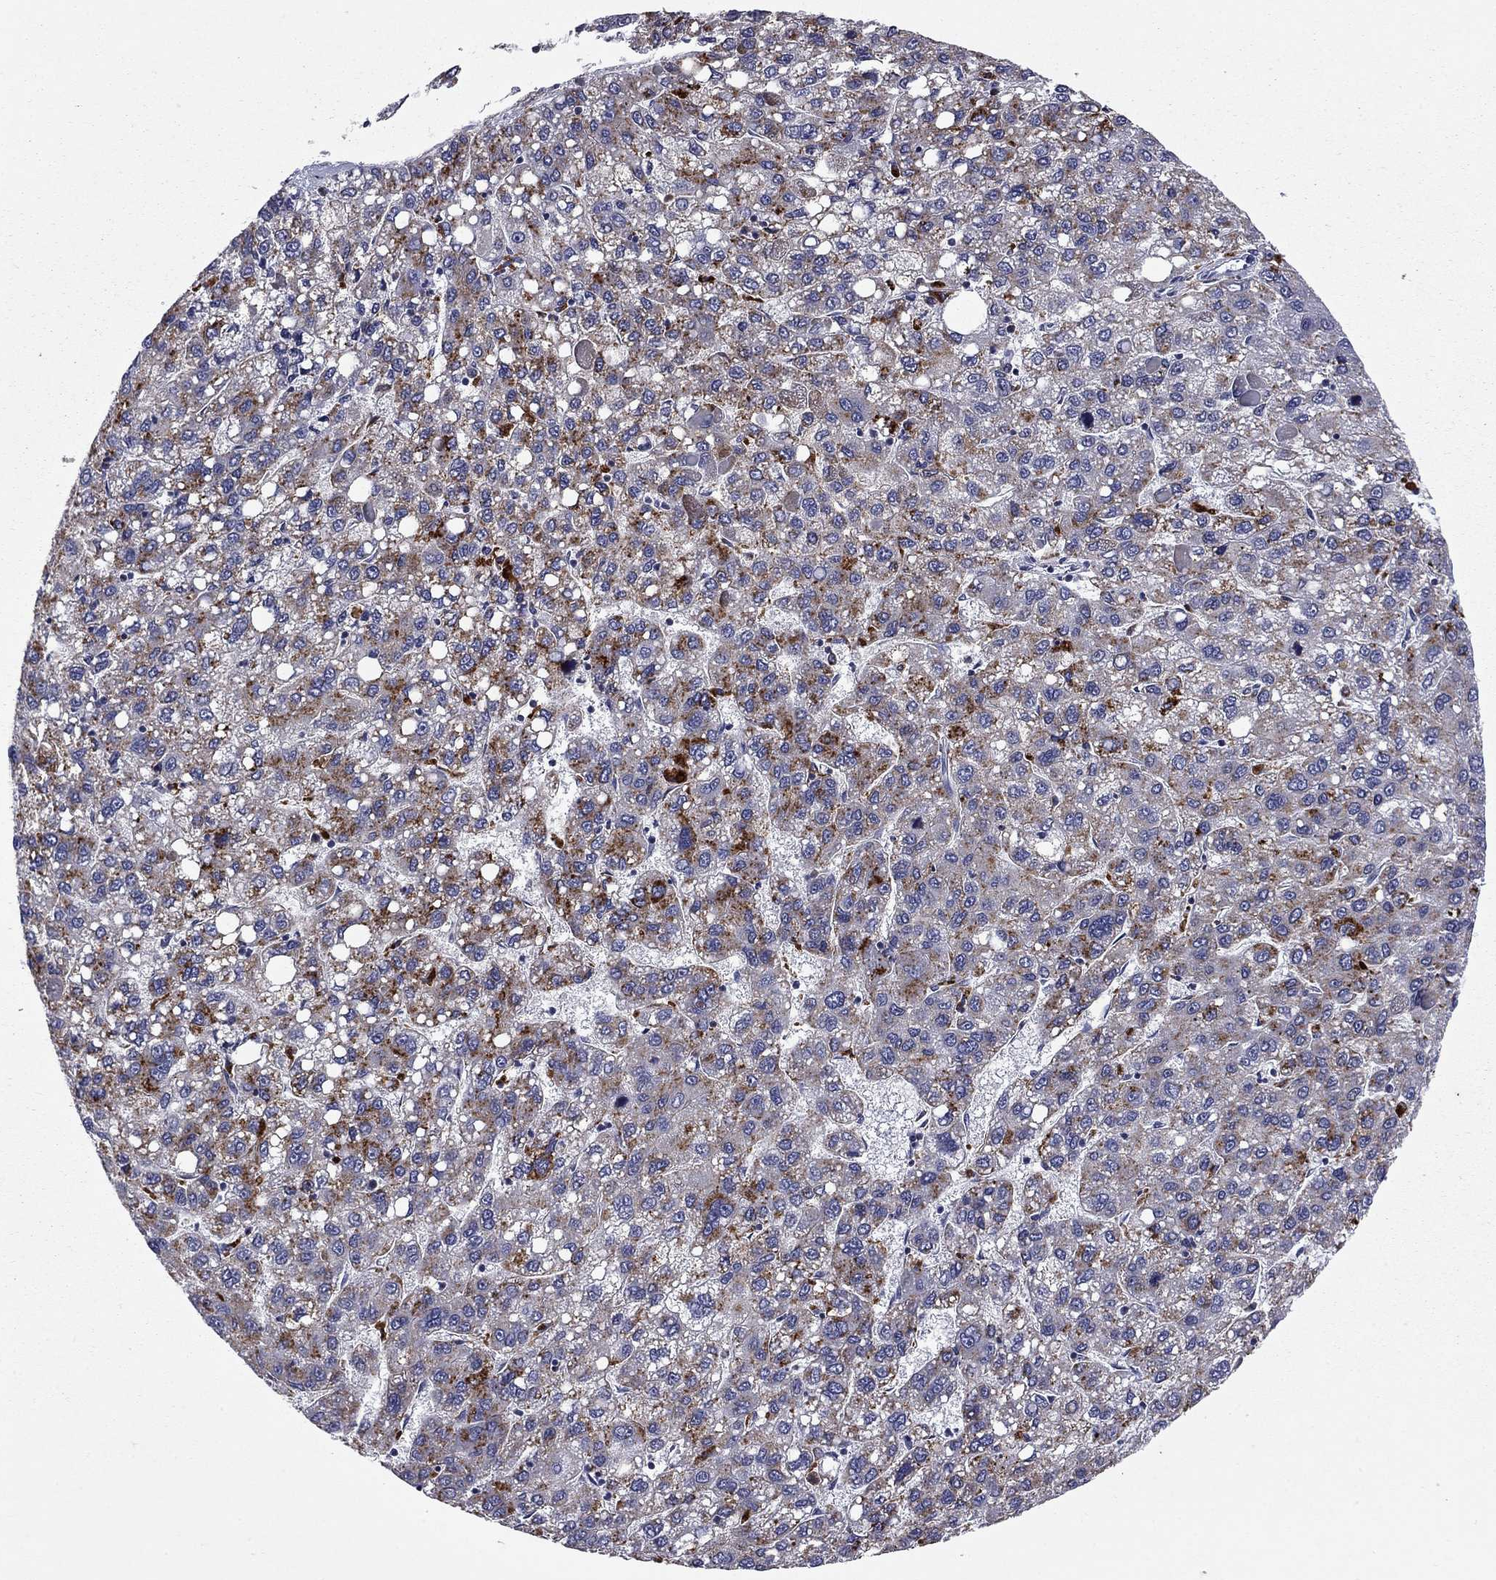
{"staining": {"intensity": "strong", "quantity": "25%-75%", "location": "cytoplasmic/membranous"}, "tissue": "liver cancer", "cell_type": "Tumor cells", "image_type": "cancer", "snomed": [{"axis": "morphology", "description": "Carcinoma, Hepatocellular, NOS"}, {"axis": "topography", "description": "Liver"}], "caption": "Brown immunohistochemical staining in hepatocellular carcinoma (liver) shows strong cytoplasmic/membranous positivity in approximately 25%-75% of tumor cells.", "gene": "MADCAM1", "patient": {"sex": "female", "age": 82}}